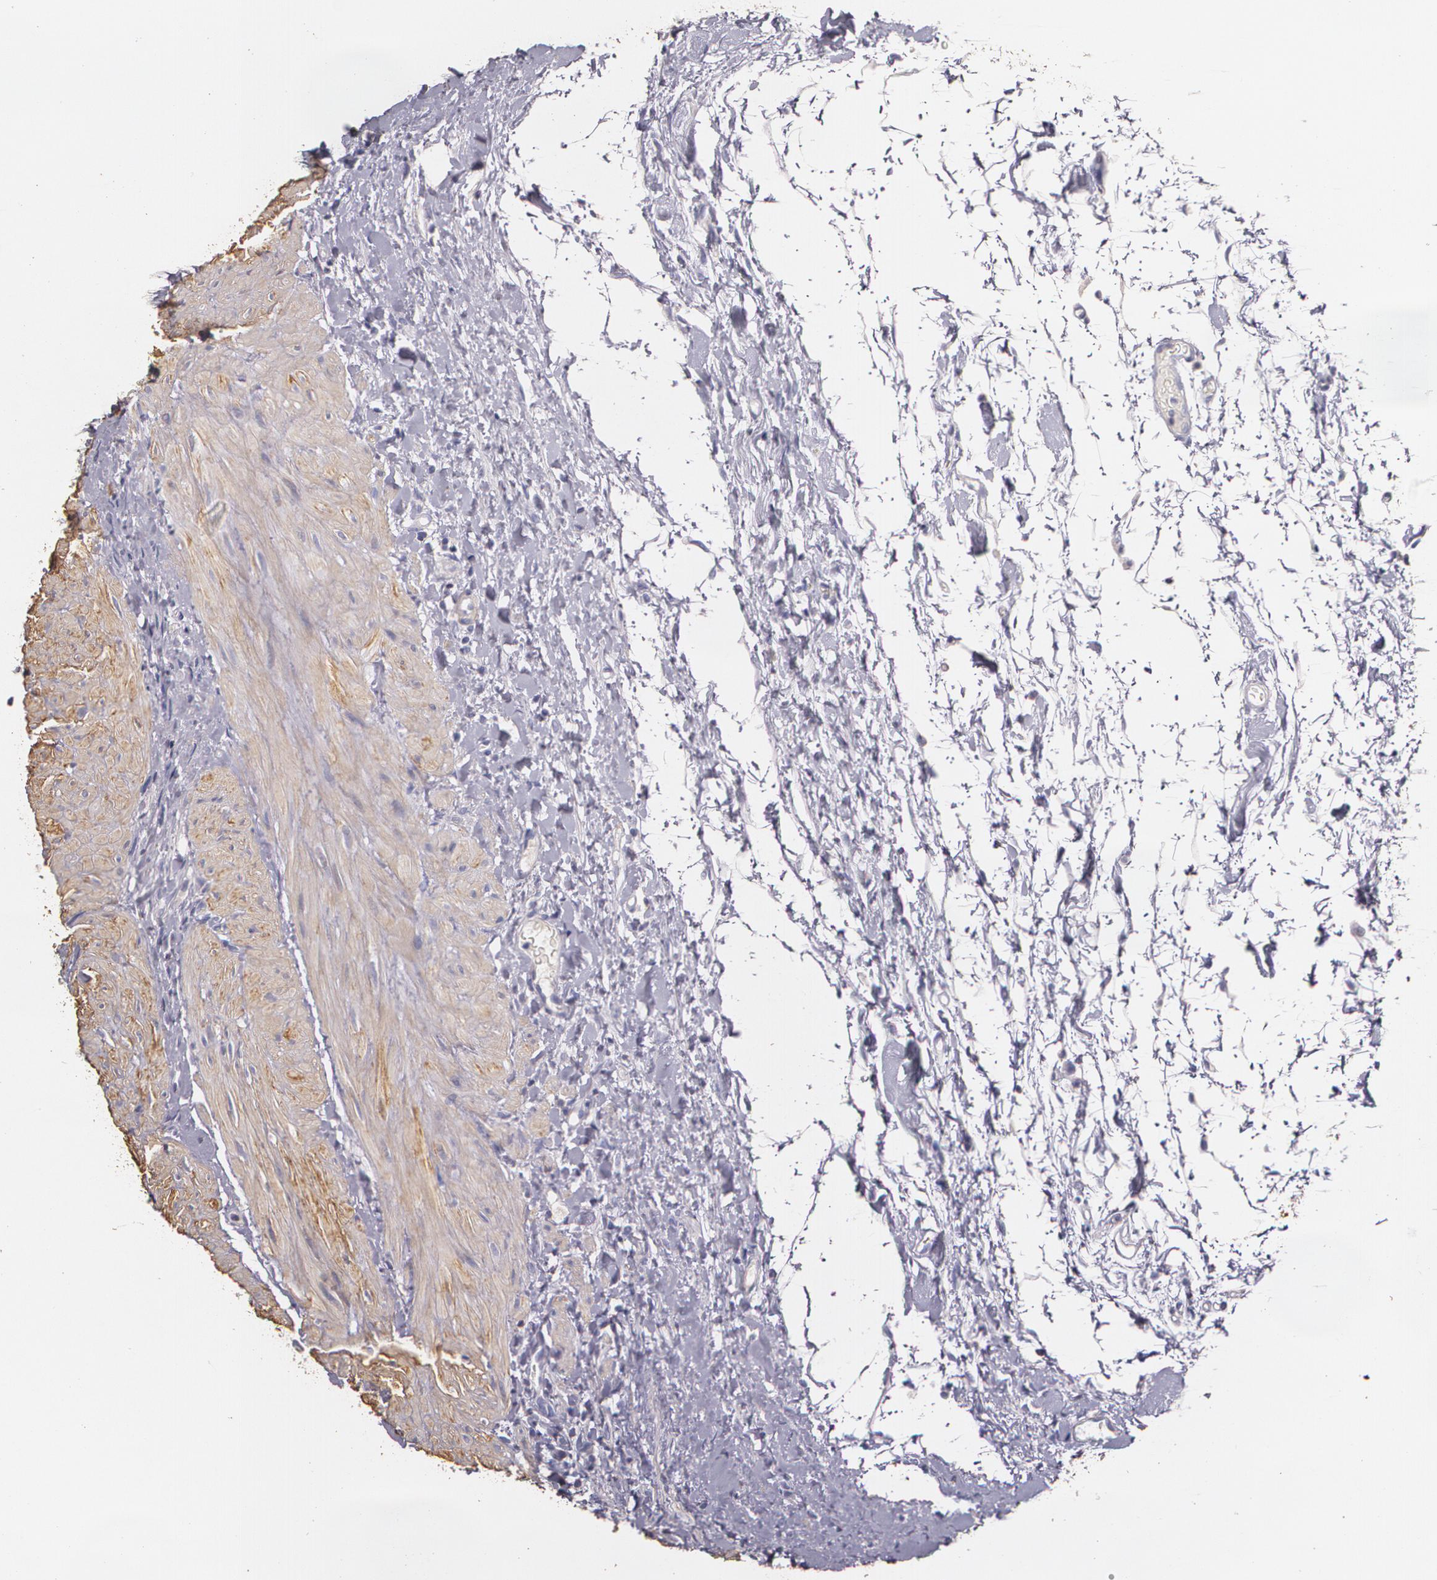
{"staining": {"intensity": "negative", "quantity": "none", "location": "none"}, "tissue": "gallbladder", "cell_type": "Glandular cells", "image_type": "normal", "snomed": [{"axis": "morphology", "description": "Normal tissue, NOS"}, {"axis": "morphology", "description": "Inflammation, NOS"}, {"axis": "topography", "description": "Gallbladder"}], "caption": "Immunohistochemistry (IHC) of unremarkable gallbladder exhibits no expression in glandular cells.", "gene": "TGFBR1", "patient": {"sex": "male", "age": 66}}